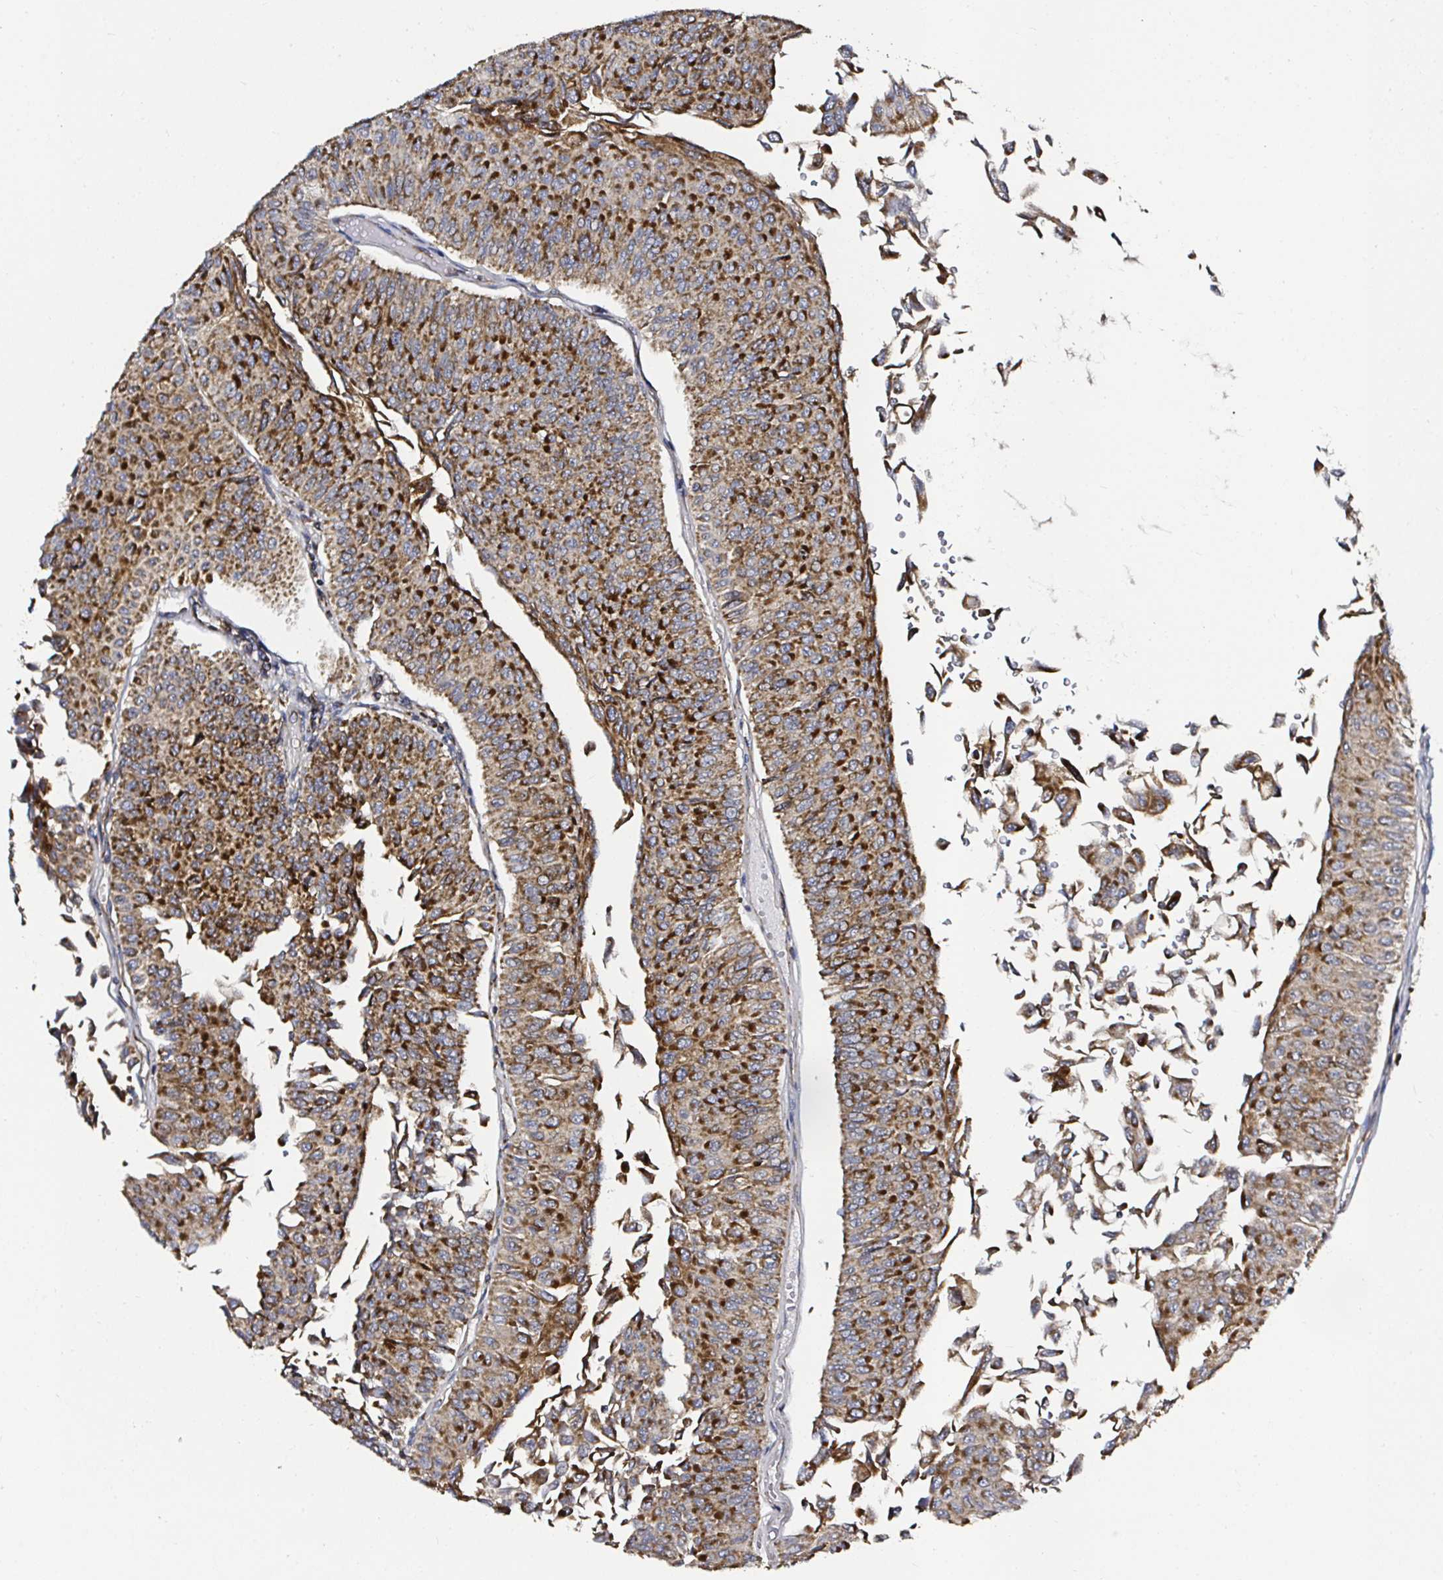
{"staining": {"intensity": "strong", "quantity": ">75%", "location": "cytoplasmic/membranous"}, "tissue": "urothelial cancer", "cell_type": "Tumor cells", "image_type": "cancer", "snomed": [{"axis": "morphology", "description": "Urothelial carcinoma, NOS"}, {"axis": "topography", "description": "Urinary bladder"}], "caption": "A brown stain highlights strong cytoplasmic/membranous staining of a protein in human transitional cell carcinoma tumor cells.", "gene": "ATAD3B", "patient": {"sex": "male", "age": 59}}